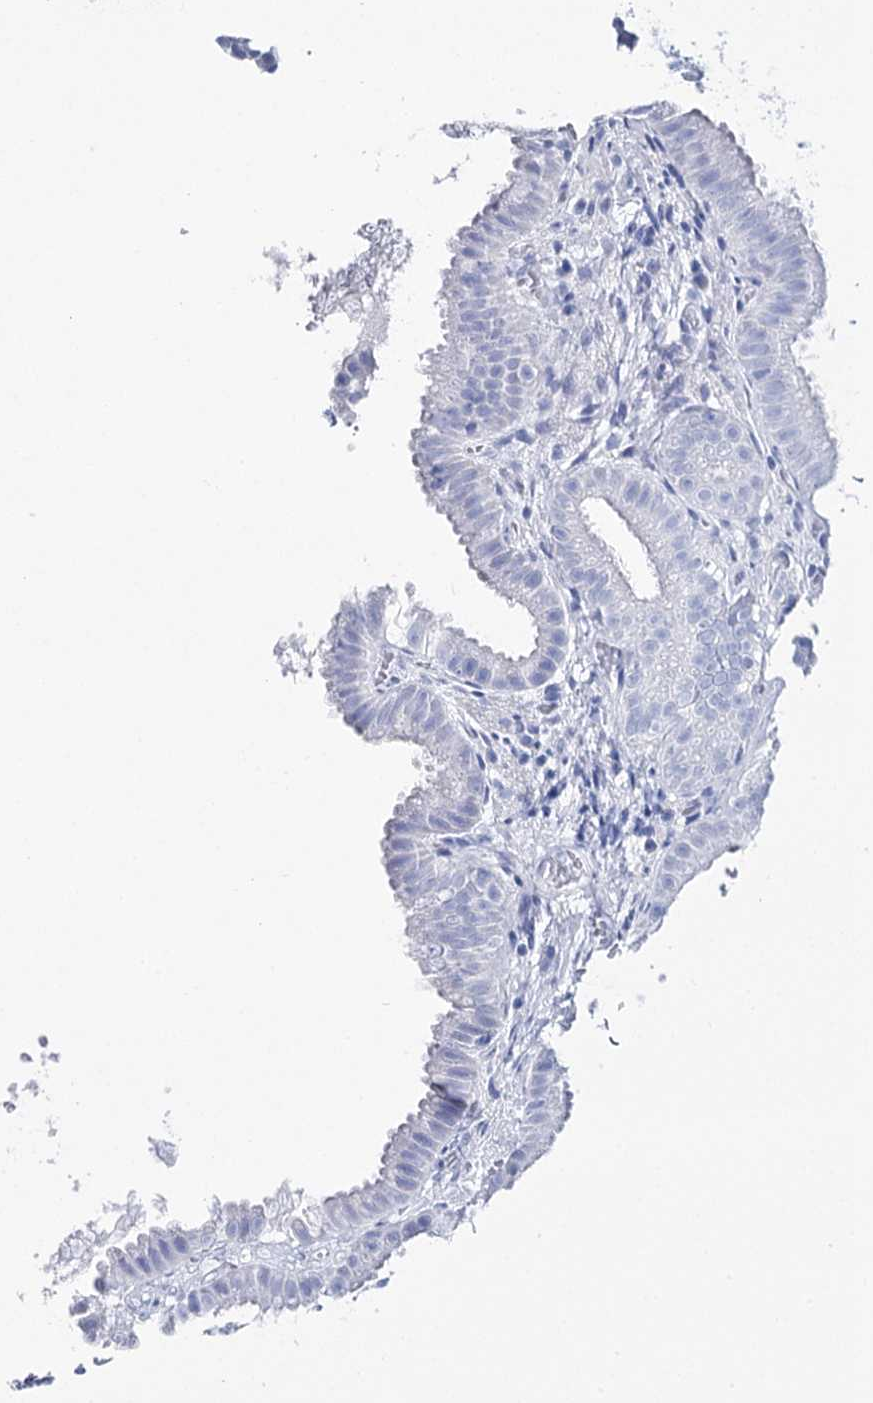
{"staining": {"intensity": "negative", "quantity": "none", "location": "none"}, "tissue": "gallbladder", "cell_type": "Glandular cells", "image_type": "normal", "snomed": [{"axis": "morphology", "description": "Normal tissue, NOS"}, {"axis": "topography", "description": "Gallbladder"}], "caption": "Human gallbladder stained for a protein using IHC displays no expression in glandular cells.", "gene": "CSN3", "patient": {"sex": "female", "age": 30}}